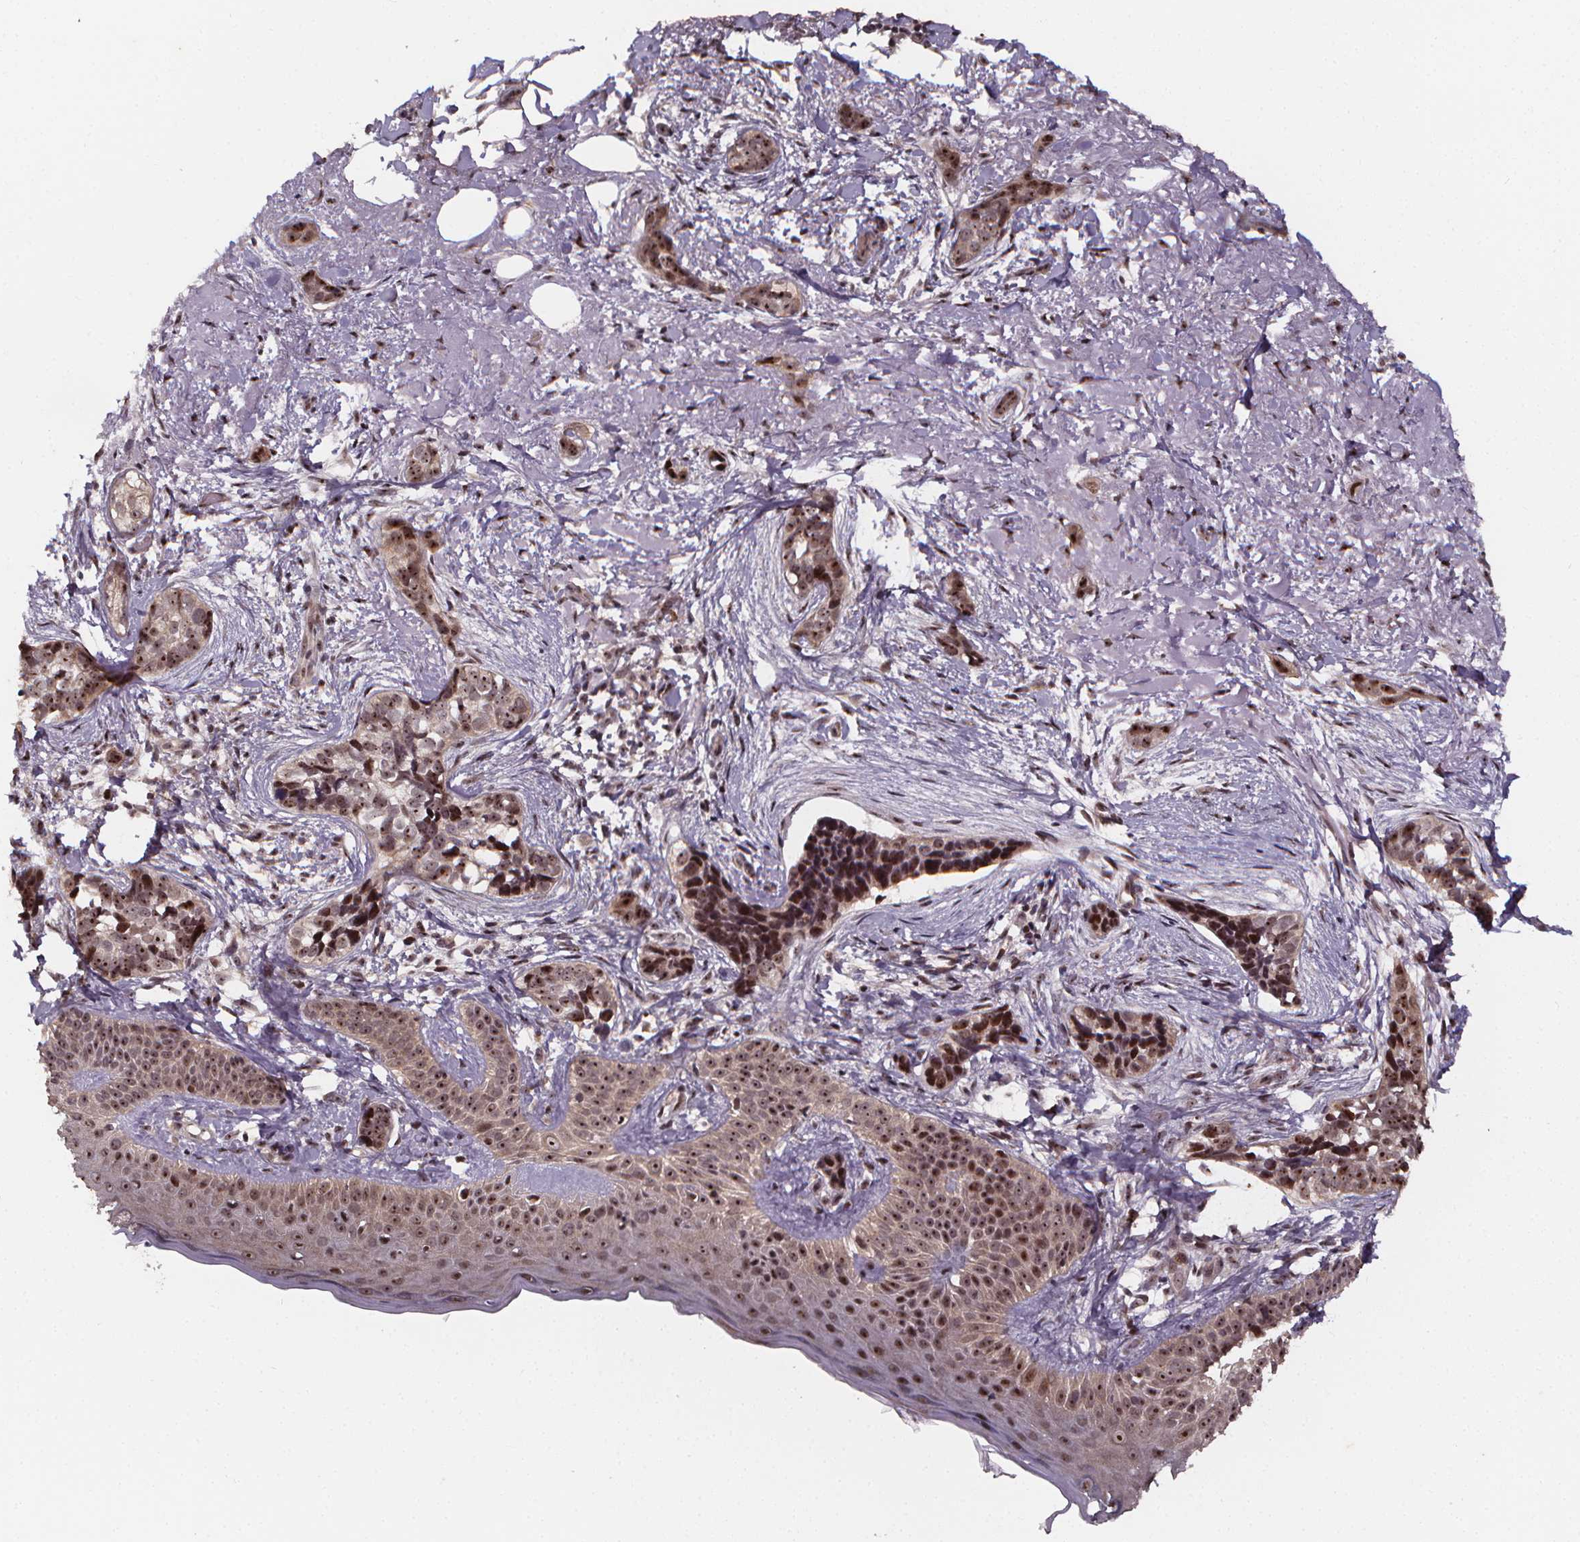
{"staining": {"intensity": "moderate", "quantity": ">75%", "location": "nuclear"}, "tissue": "skin cancer", "cell_type": "Tumor cells", "image_type": "cancer", "snomed": [{"axis": "morphology", "description": "Basal cell carcinoma"}, {"axis": "topography", "description": "Skin"}], "caption": "This is a histology image of immunohistochemistry staining of skin cancer, which shows moderate positivity in the nuclear of tumor cells.", "gene": "DDIT3", "patient": {"sex": "male", "age": 87}}